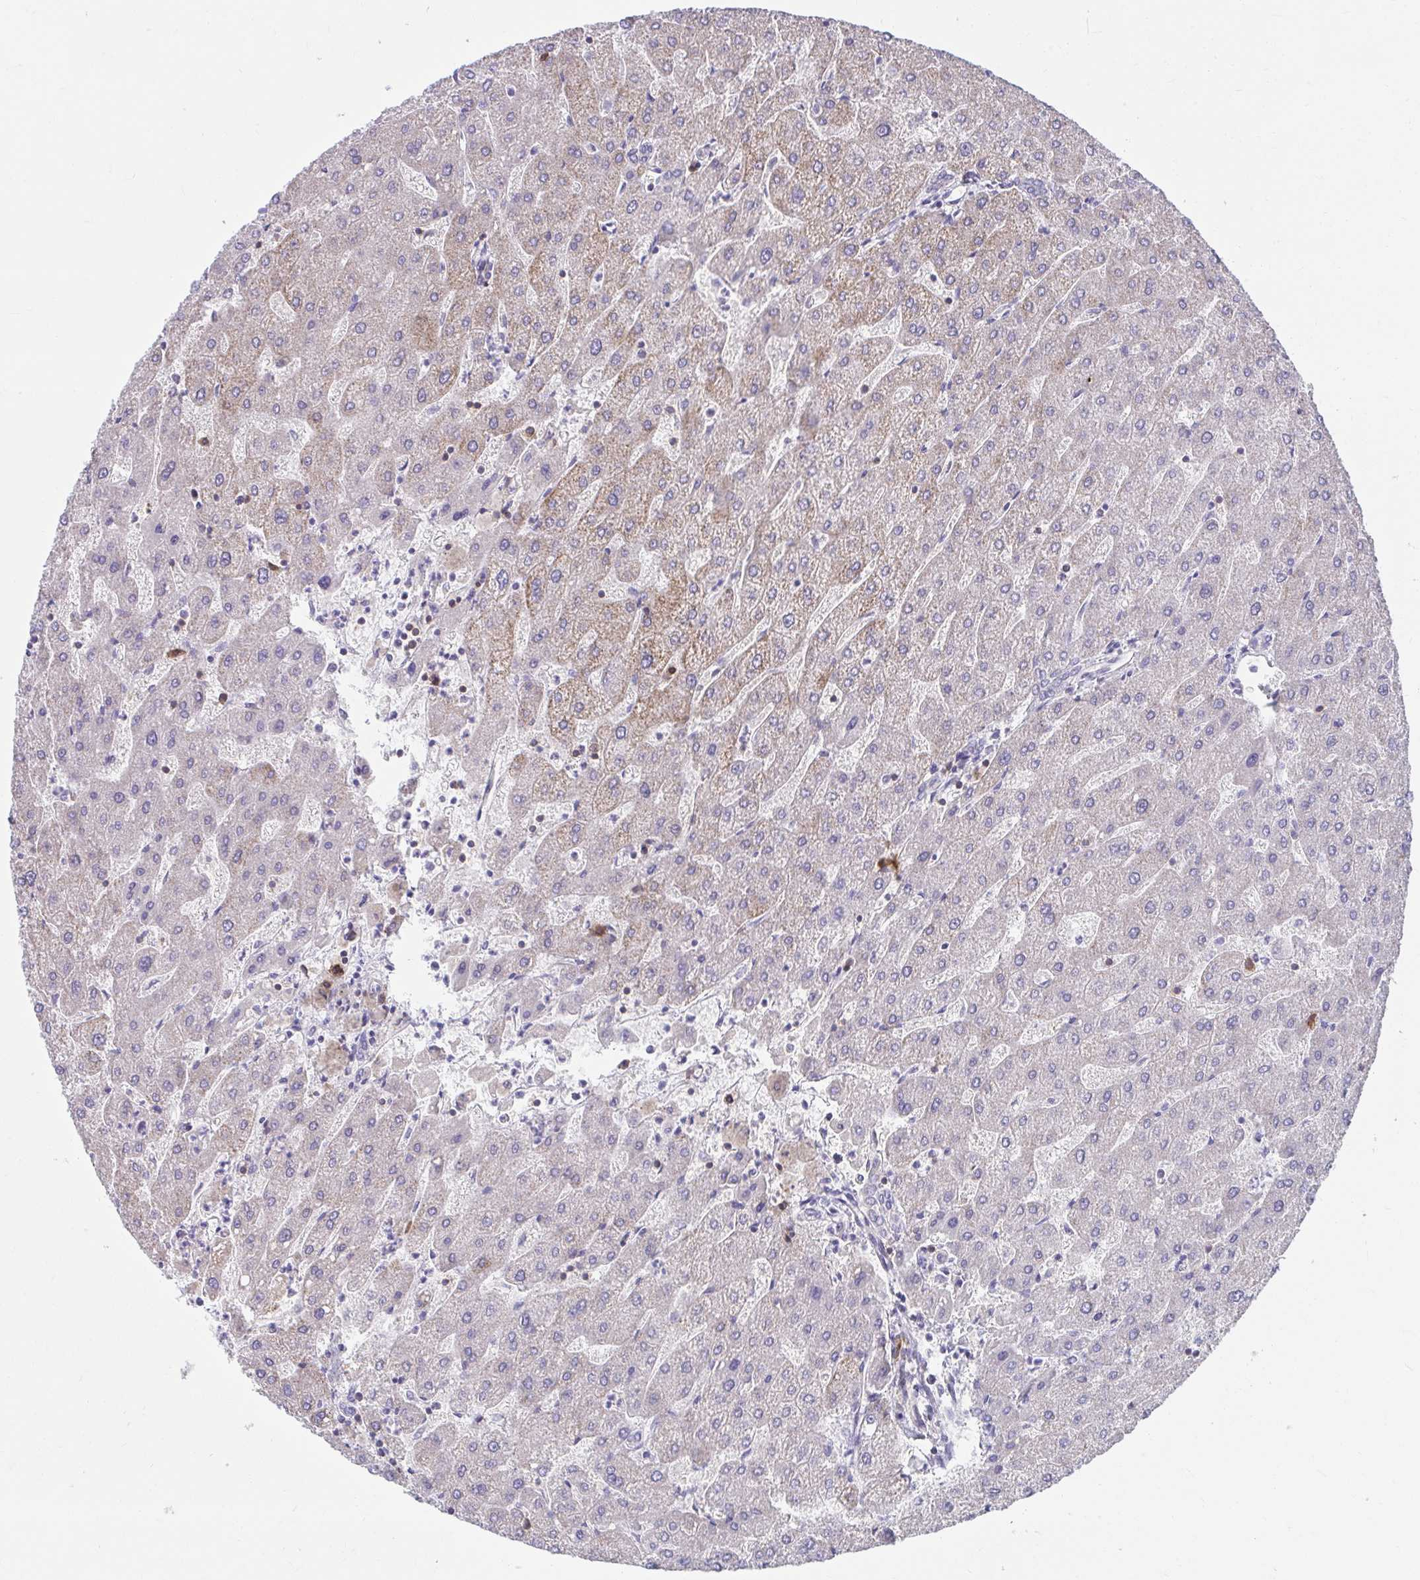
{"staining": {"intensity": "negative", "quantity": "none", "location": "none"}, "tissue": "liver", "cell_type": "Cholangiocytes", "image_type": "normal", "snomed": [{"axis": "morphology", "description": "Normal tissue, NOS"}, {"axis": "topography", "description": "Liver"}], "caption": "Immunohistochemistry of unremarkable liver reveals no positivity in cholangiocytes. (Stains: DAB (3,3'-diaminobenzidine) immunohistochemistry with hematoxylin counter stain, Microscopy: brightfield microscopy at high magnification).", "gene": "SLAMF7", "patient": {"sex": "male", "age": 67}}